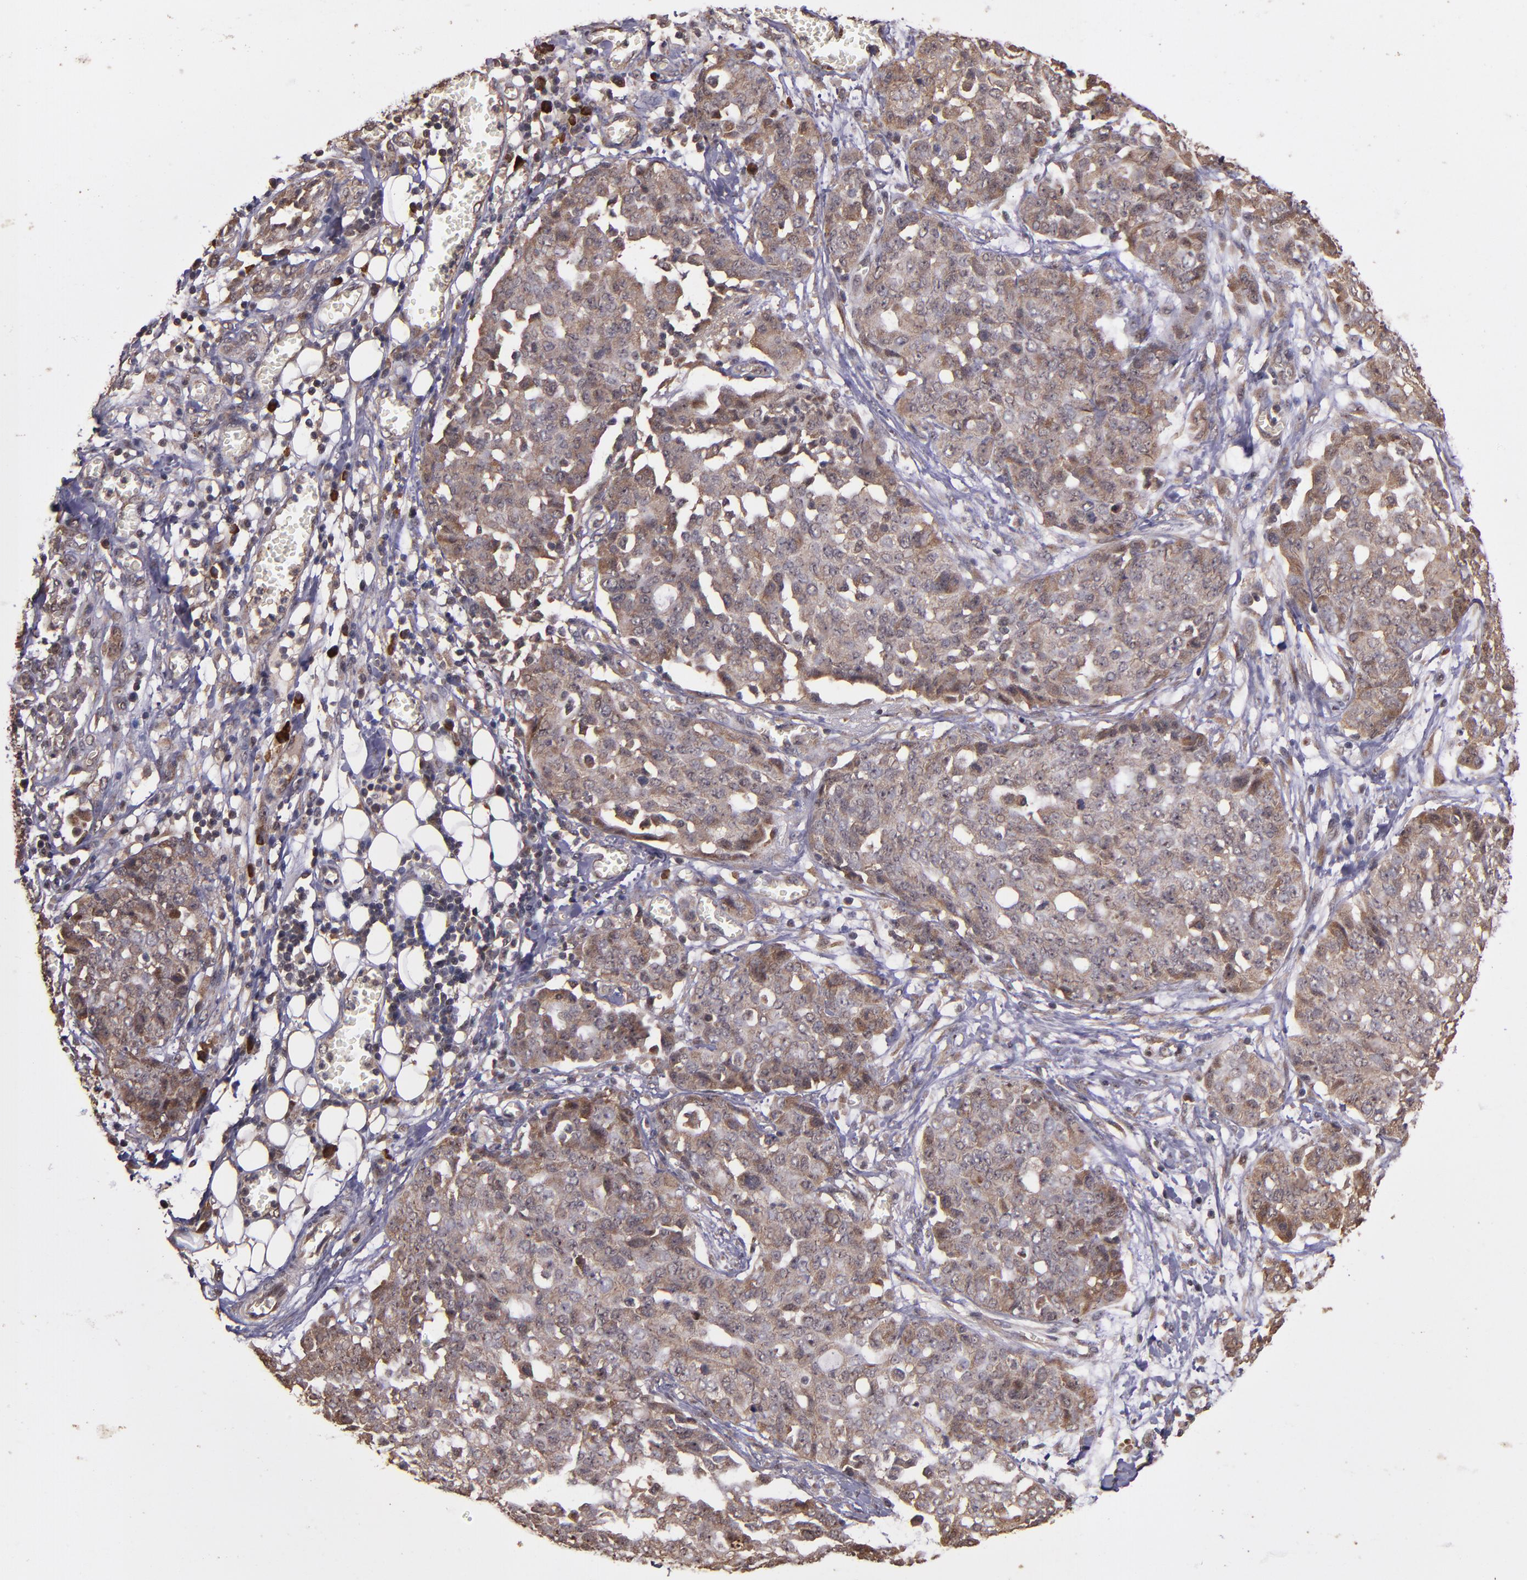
{"staining": {"intensity": "weak", "quantity": ">75%", "location": "cytoplasmic/membranous"}, "tissue": "ovarian cancer", "cell_type": "Tumor cells", "image_type": "cancer", "snomed": [{"axis": "morphology", "description": "Cystadenocarcinoma, serous, NOS"}, {"axis": "topography", "description": "Soft tissue"}, {"axis": "topography", "description": "Ovary"}], "caption": "This is a histology image of IHC staining of ovarian cancer (serous cystadenocarcinoma), which shows weak staining in the cytoplasmic/membranous of tumor cells.", "gene": "RIOK3", "patient": {"sex": "female", "age": 57}}